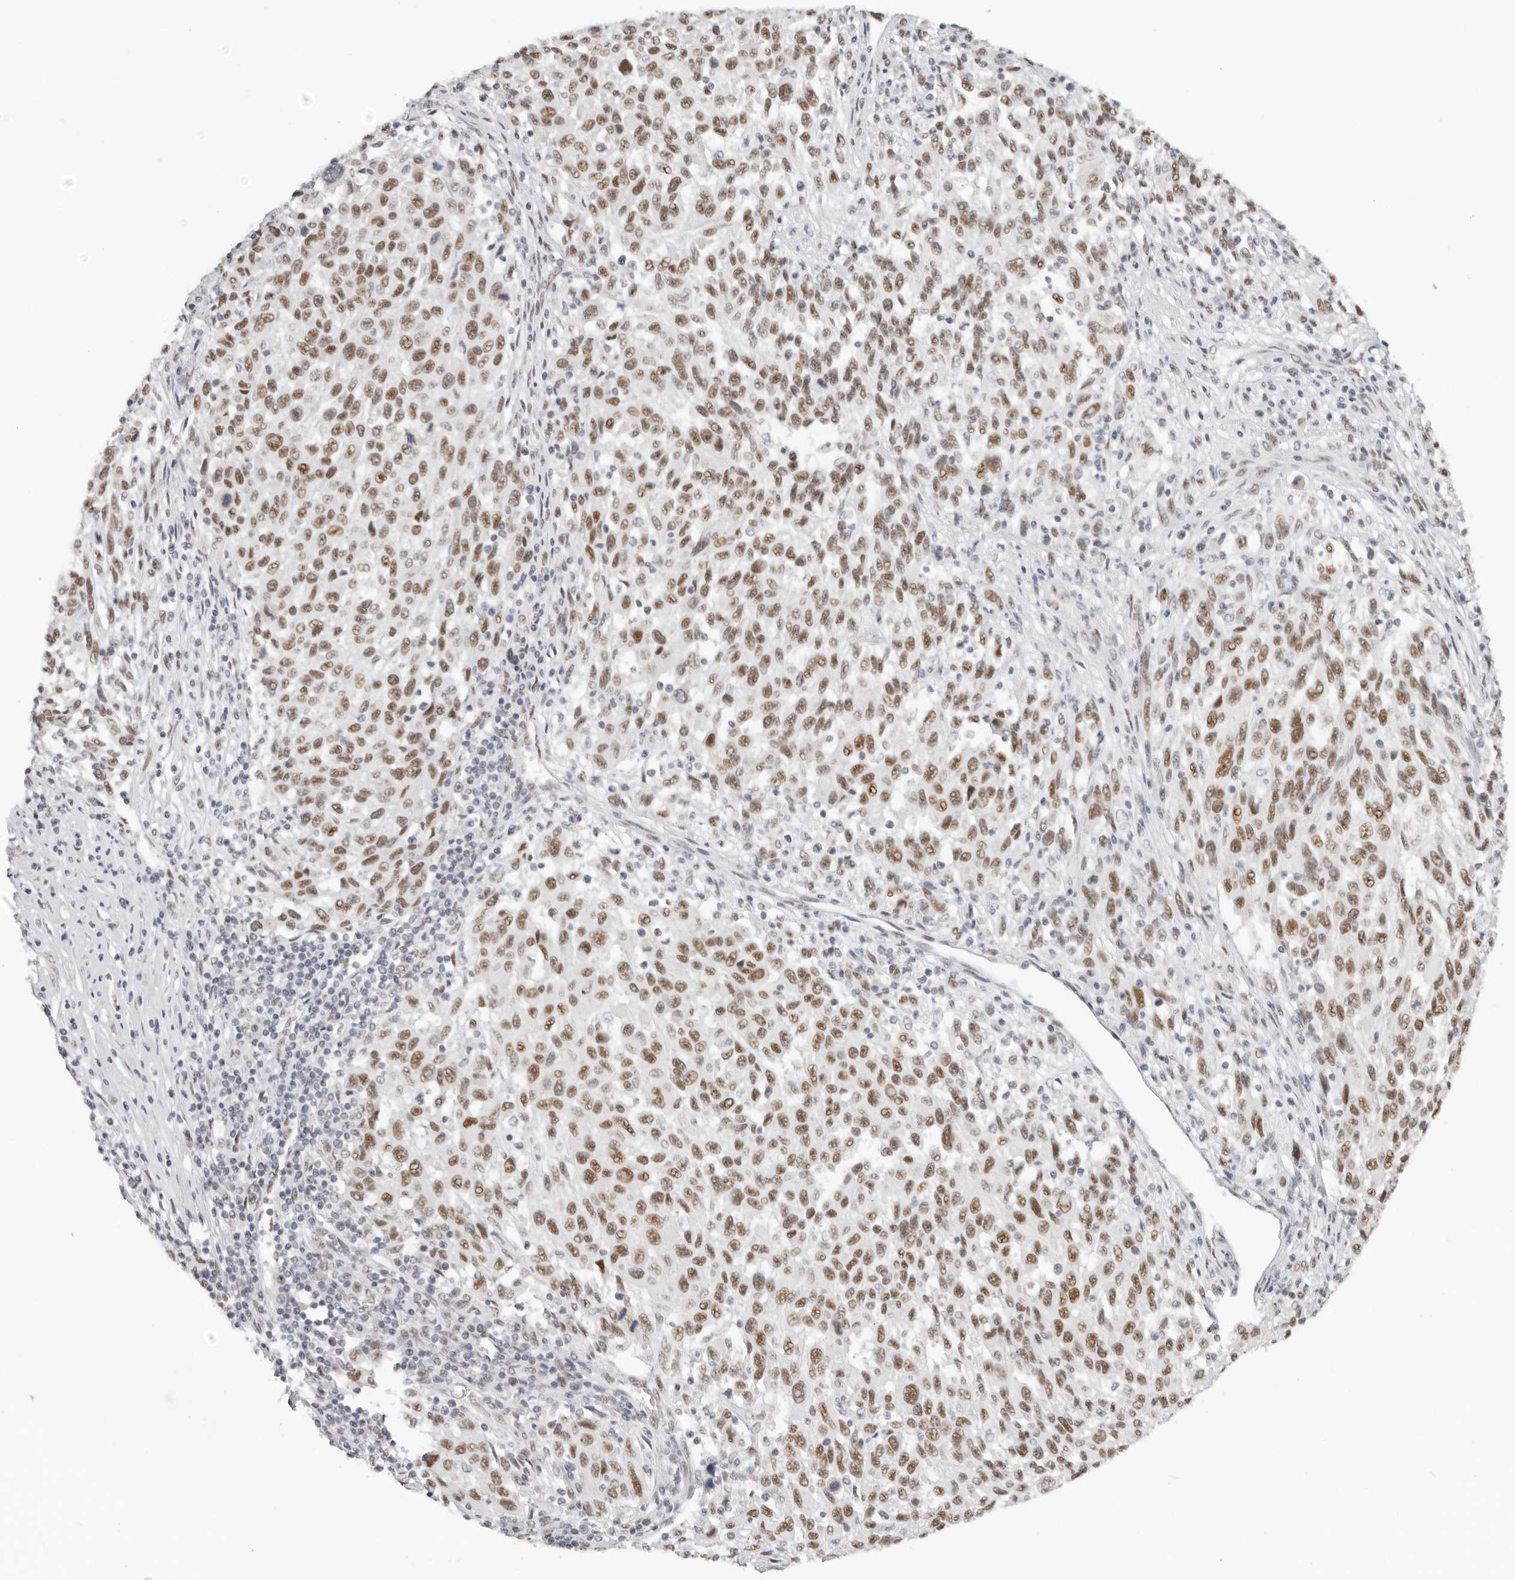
{"staining": {"intensity": "moderate", "quantity": ">75%", "location": "nuclear"}, "tissue": "melanoma", "cell_type": "Tumor cells", "image_type": "cancer", "snomed": [{"axis": "morphology", "description": "Malignant melanoma, Metastatic site"}, {"axis": "topography", "description": "Lymph node"}], "caption": "Immunohistochemical staining of human malignant melanoma (metastatic site) demonstrates medium levels of moderate nuclear positivity in approximately >75% of tumor cells.", "gene": "LARP7", "patient": {"sex": "male", "age": 61}}